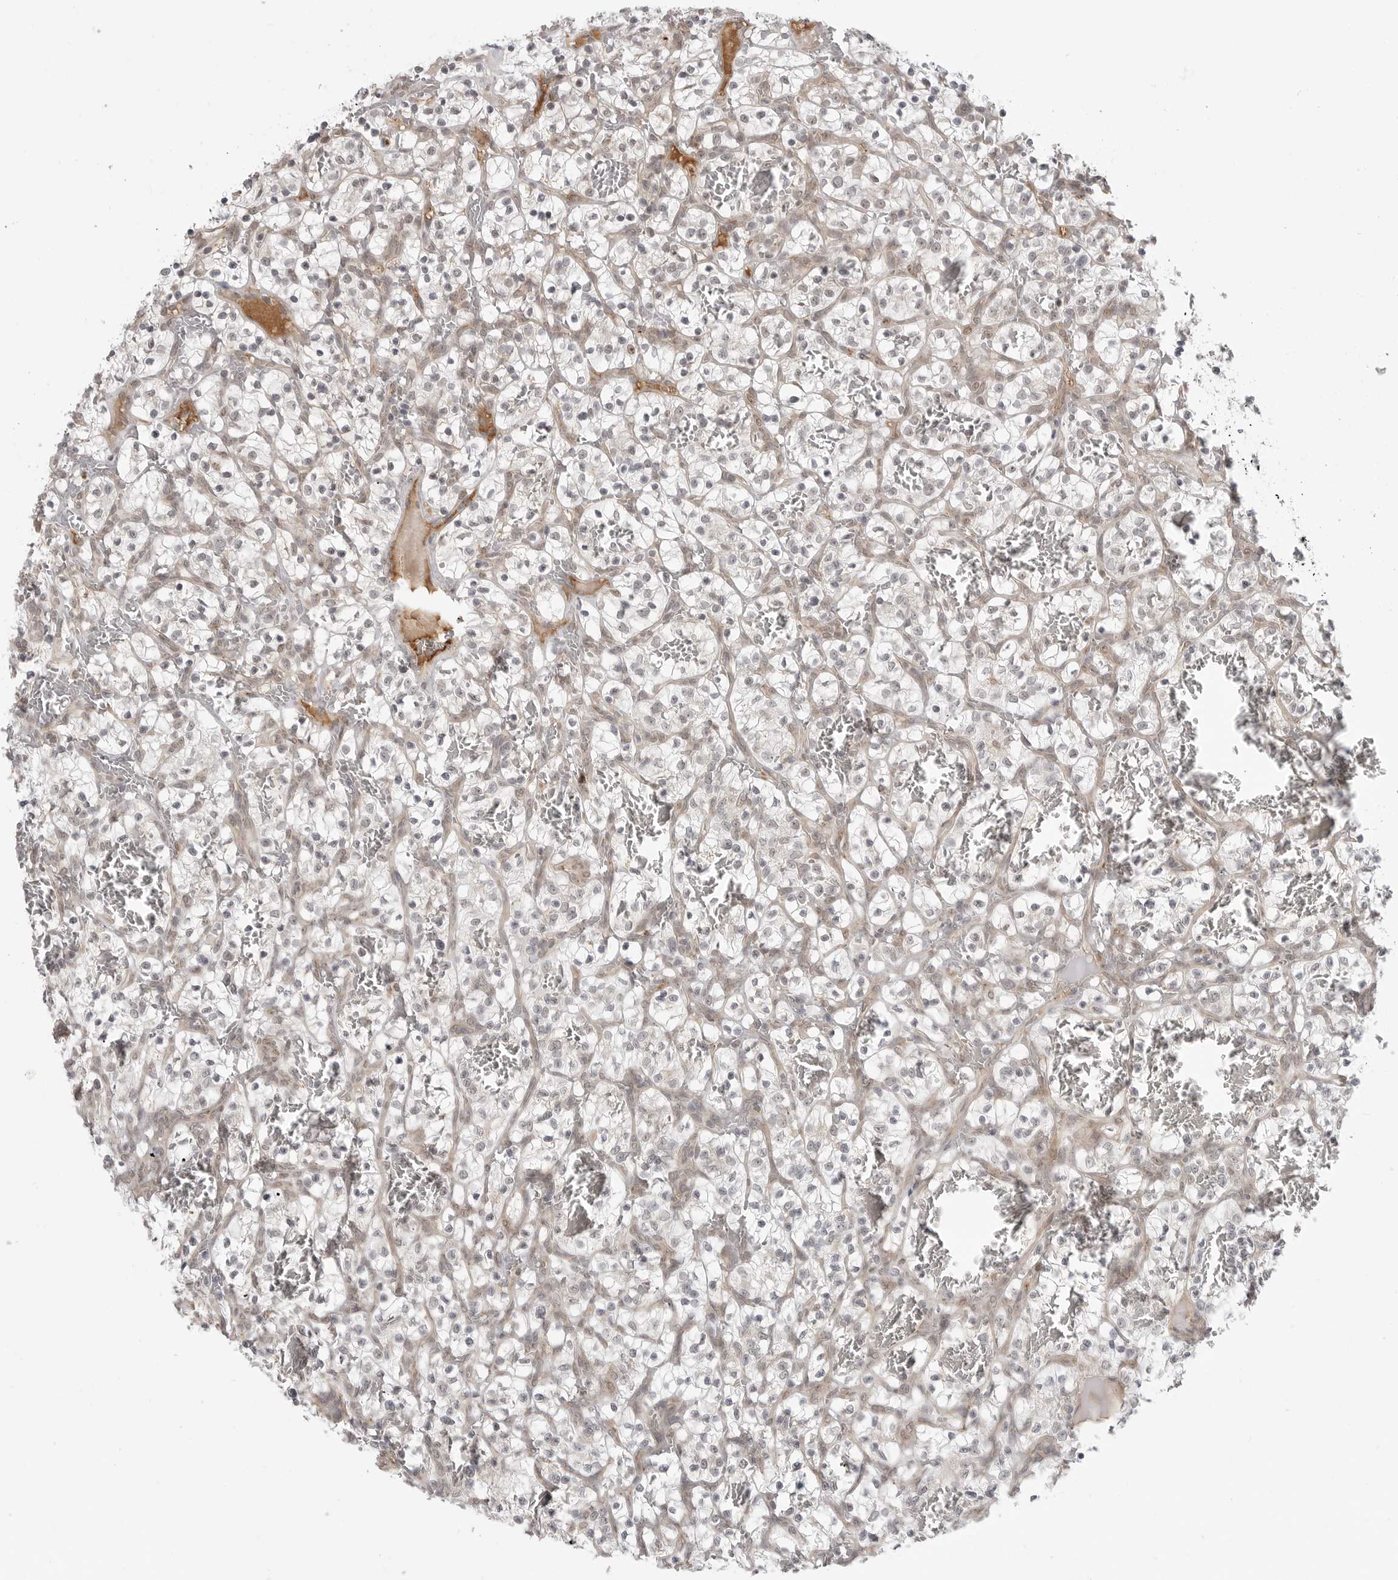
{"staining": {"intensity": "negative", "quantity": "none", "location": "none"}, "tissue": "renal cancer", "cell_type": "Tumor cells", "image_type": "cancer", "snomed": [{"axis": "morphology", "description": "Adenocarcinoma, NOS"}, {"axis": "topography", "description": "Kidney"}], "caption": "Immunohistochemical staining of renal adenocarcinoma reveals no significant staining in tumor cells.", "gene": "KALRN", "patient": {"sex": "female", "age": 57}}